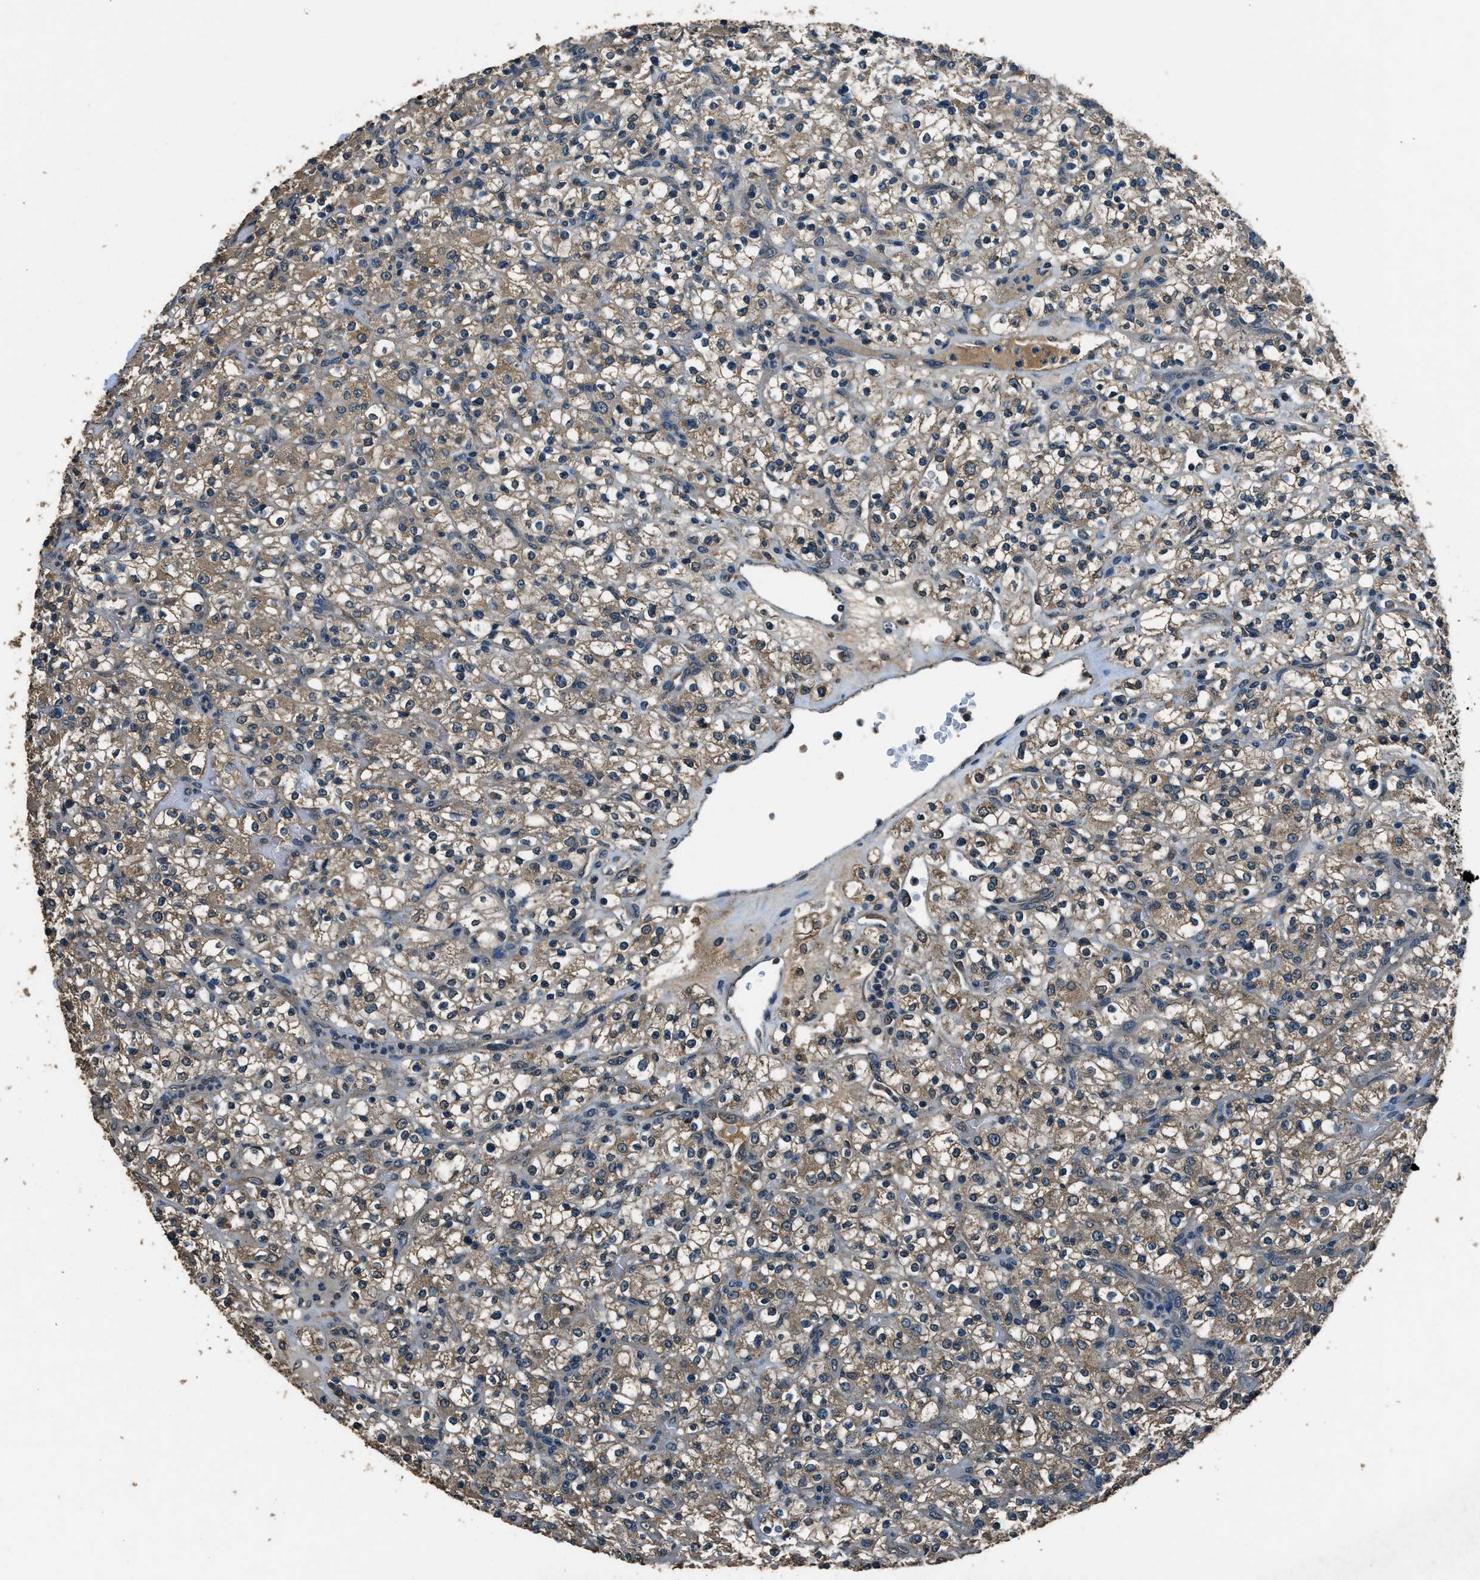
{"staining": {"intensity": "weak", "quantity": "25%-75%", "location": "cytoplasmic/membranous"}, "tissue": "renal cancer", "cell_type": "Tumor cells", "image_type": "cancer", "snomed": [{"axis": "morphology", "description": "Normal tissue, NOS"}, {"axis": "morphology", "description": "Adenocarcinoma, NOS"}, {"axis": "topography", "description": "Kidney"}], "caption": "Protein staining of renal cancer tissue demonstrates weak cytoplasmic/membranous expression in about 25%-75% of tumor cells.", "gene": "SALL3", "patient": {"sex": "female", "age": 72}}